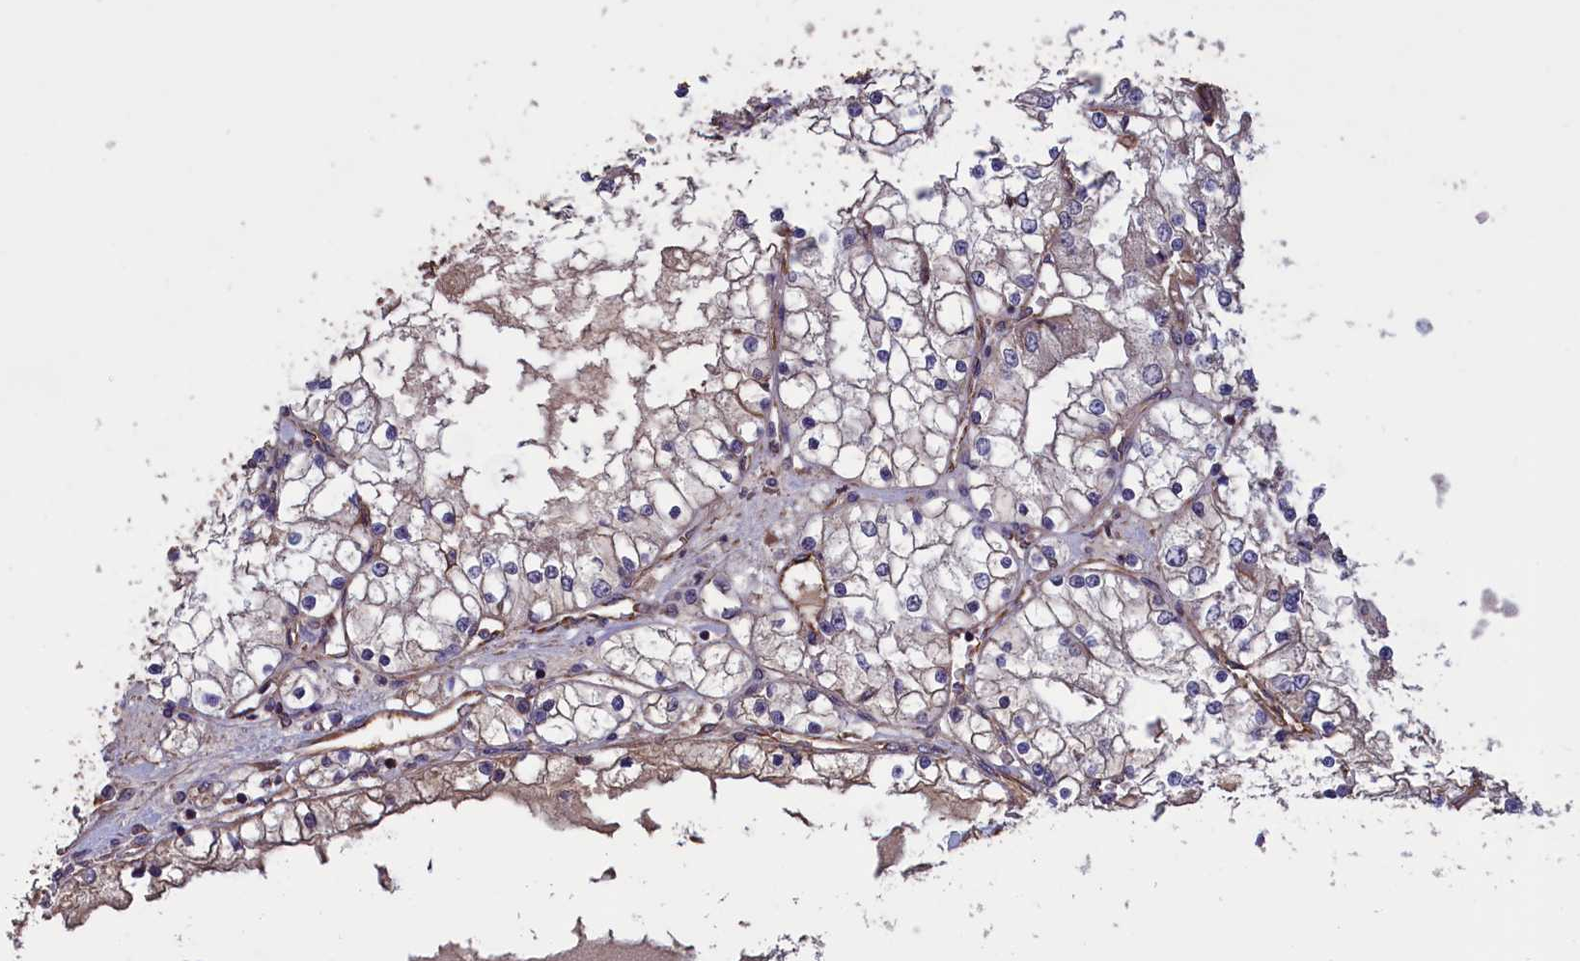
{"staining": {"intensity": "weak", "quantity": "<25%", "location": "cytoplasmic/membranous"}, "tissue": "renal cancer", "cell_type": "Tumor cells", "image_type": "cancer", "snomed": [{"axis": "morphology", "description": "Adenocarcinoma, NOS"}, {"axis": "topography", "description": "Kidney"}], "caption": "Human renal cancer stained for a protein using IHC reveals no expression in tumor cells.", "gene": "DAPK3", "patient": {"sex": "male", "age": 68}}